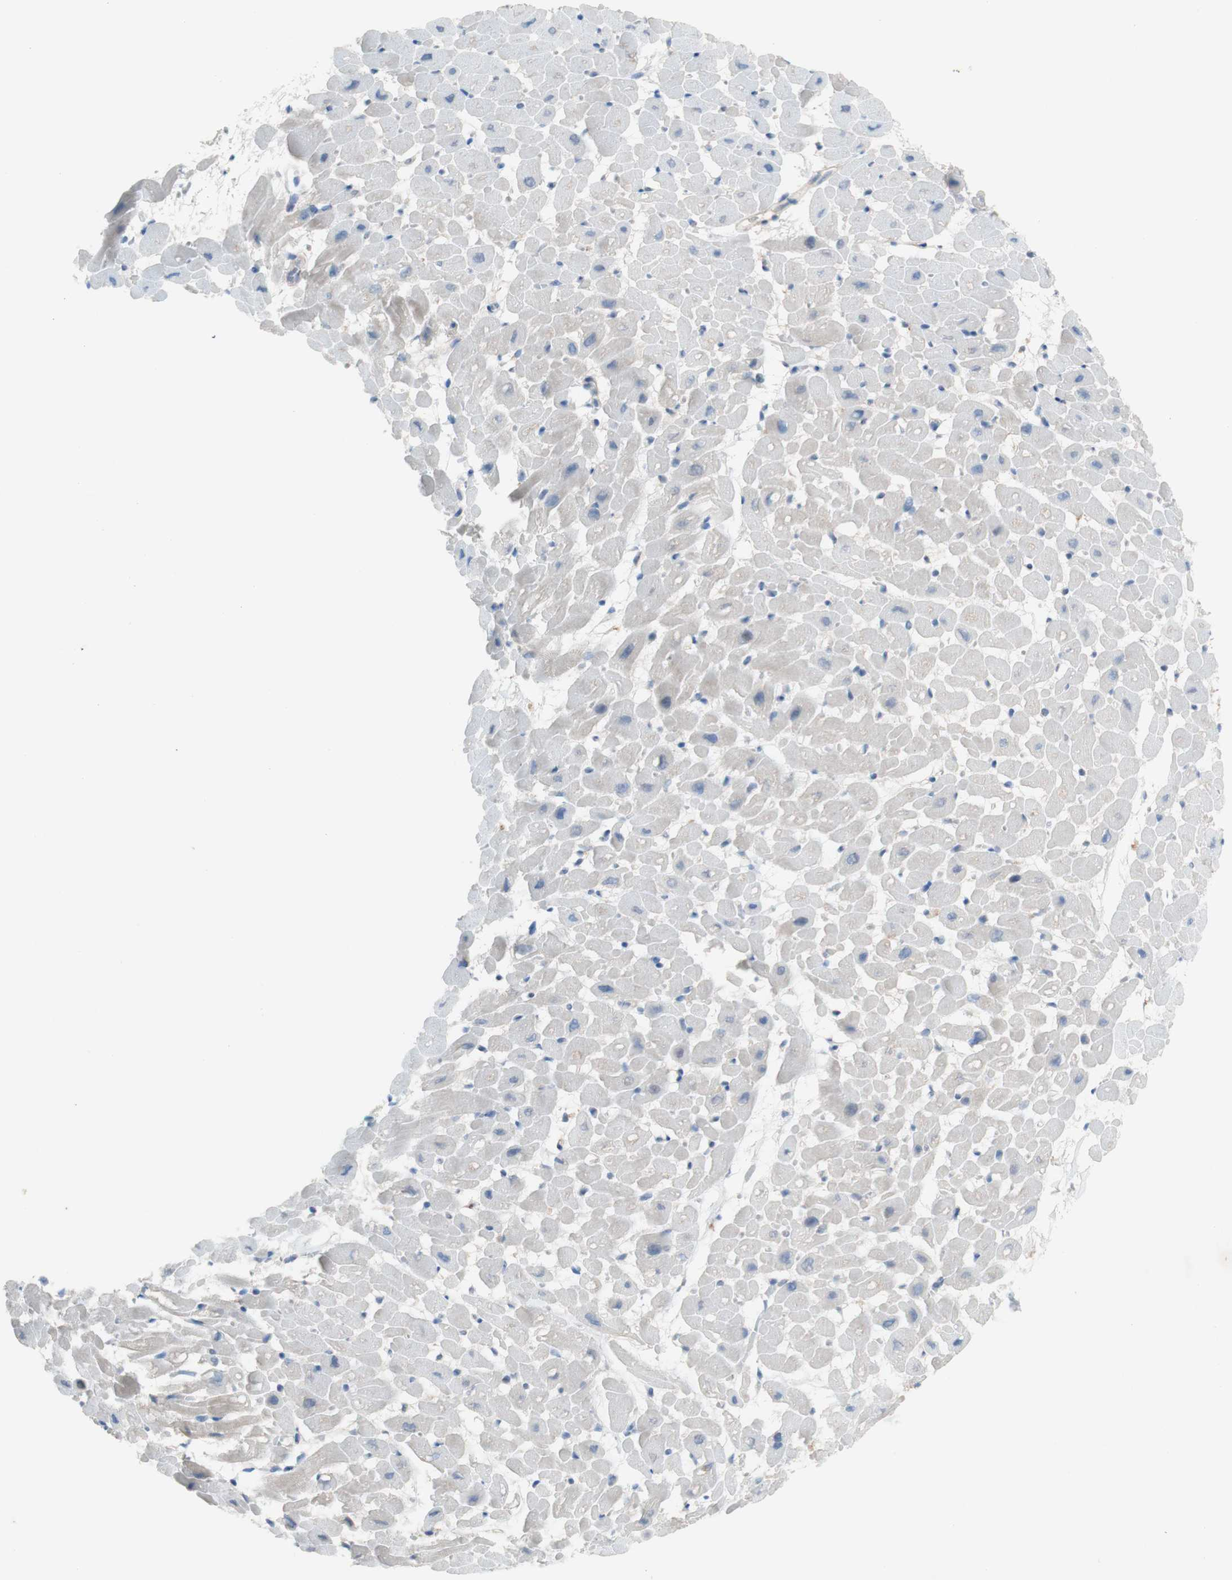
{"staining": {"intensity": "negative", "quantity": "none", "location": "none"}, "tissue": "heart muscle", "cell_type": "Cardiomyocytes", "image_type": "normal", "snomed": [{"axis": "morphology", "description": "Normal tissue, NOS"}, {"axis": "topography", "description": "Heart"}], "caption": "The micrograph shows no significant staining in cardiomyocytes of heart muscle.", "gene": "PEX2", "patient": {"sex": "male", "age": 45}}